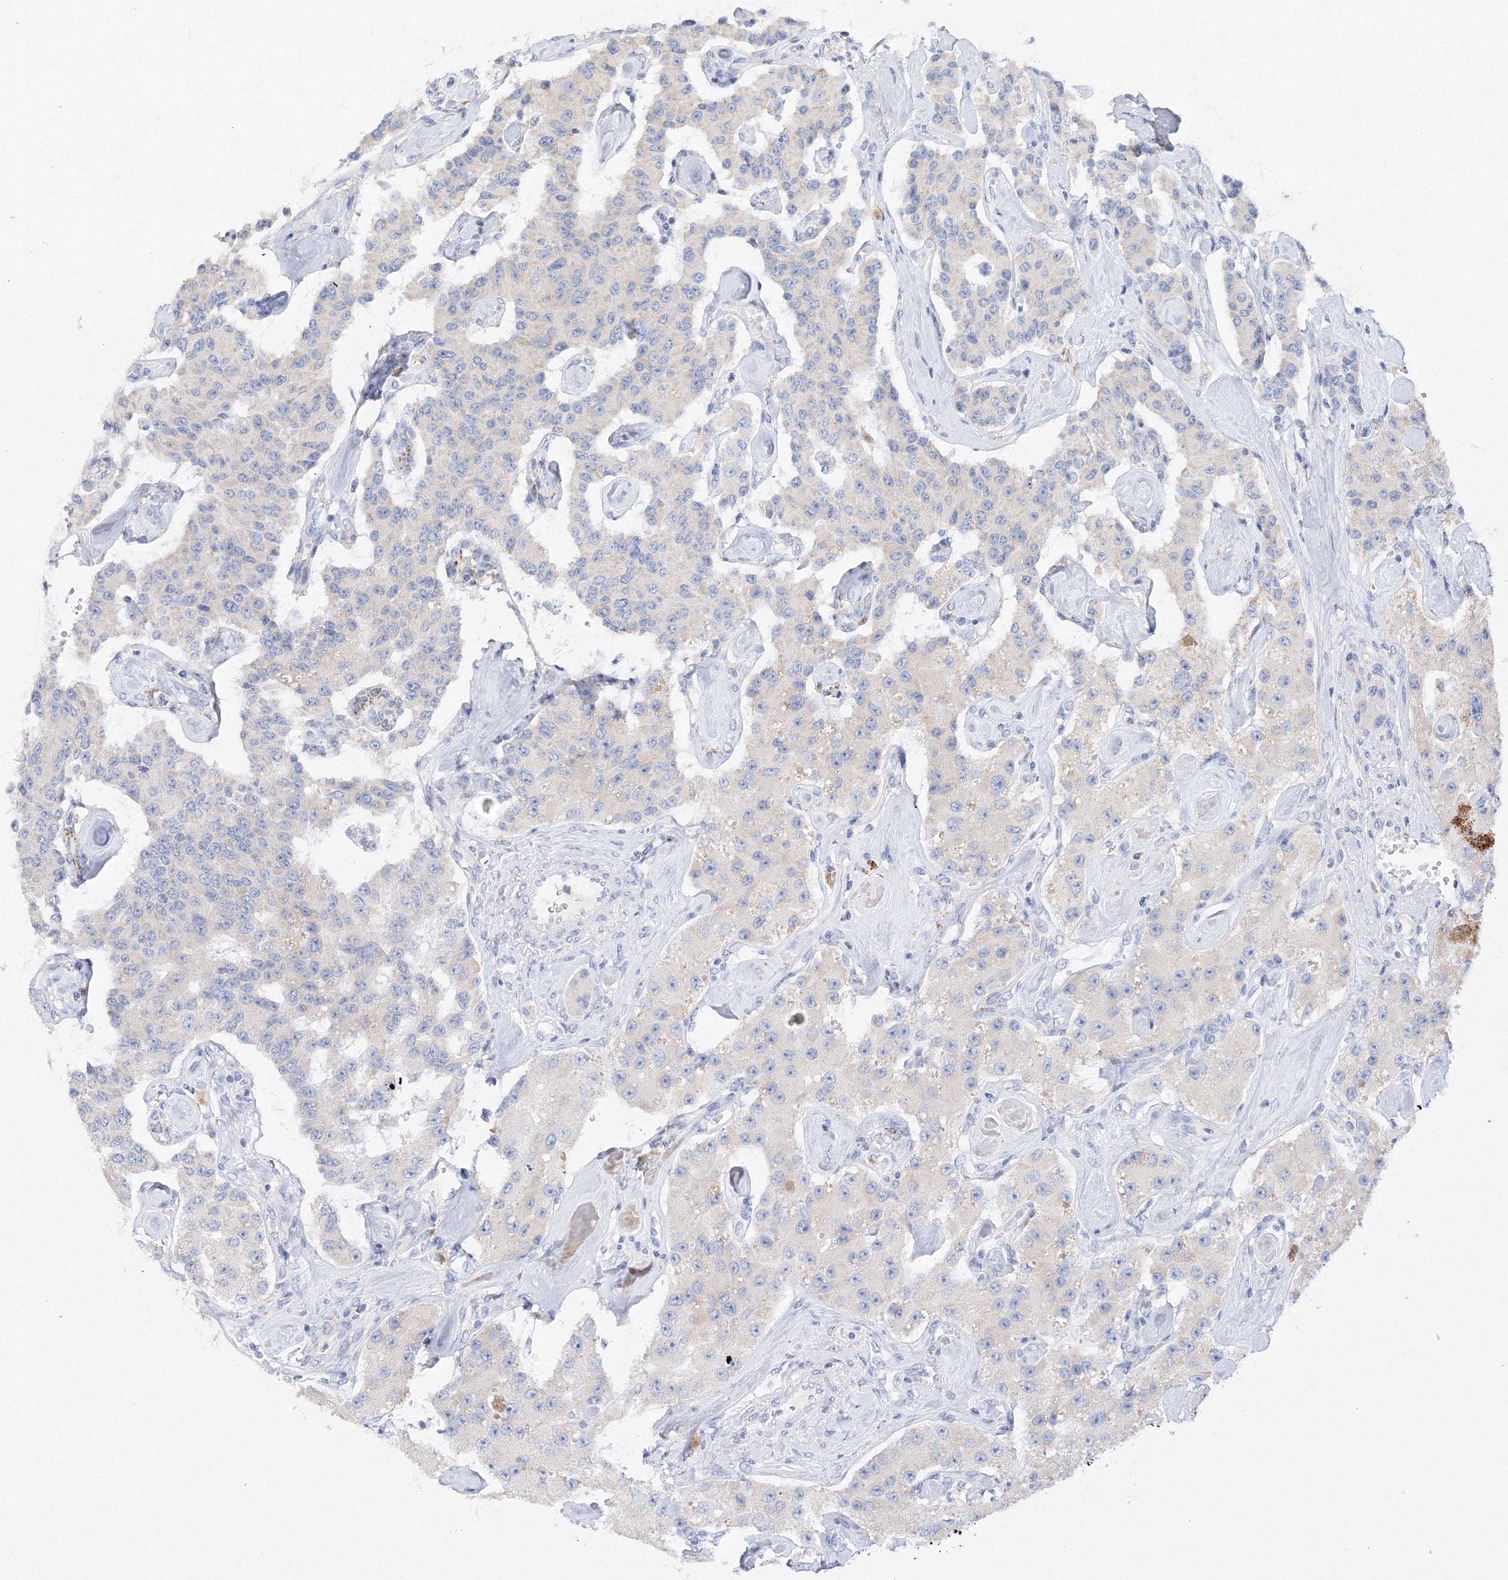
{"staining": {"intensity": "negative", "quantity": "none", "location": "none"}, "tissue": "carcinoid", "cell_type": "Tumor cells", "image_type": "cancer", "snomed": [{"axis": "morphology", "description": "Carcinoid, malignant, NOS"}, {"axis": "topography", "description": "Pancreas"}], "caption": "The photomicrograph displays no significant positivity in tumor cells of carcinoid (malignant).", "gene": "MERTK", "patient": {"sex": "male", "age": 41}}